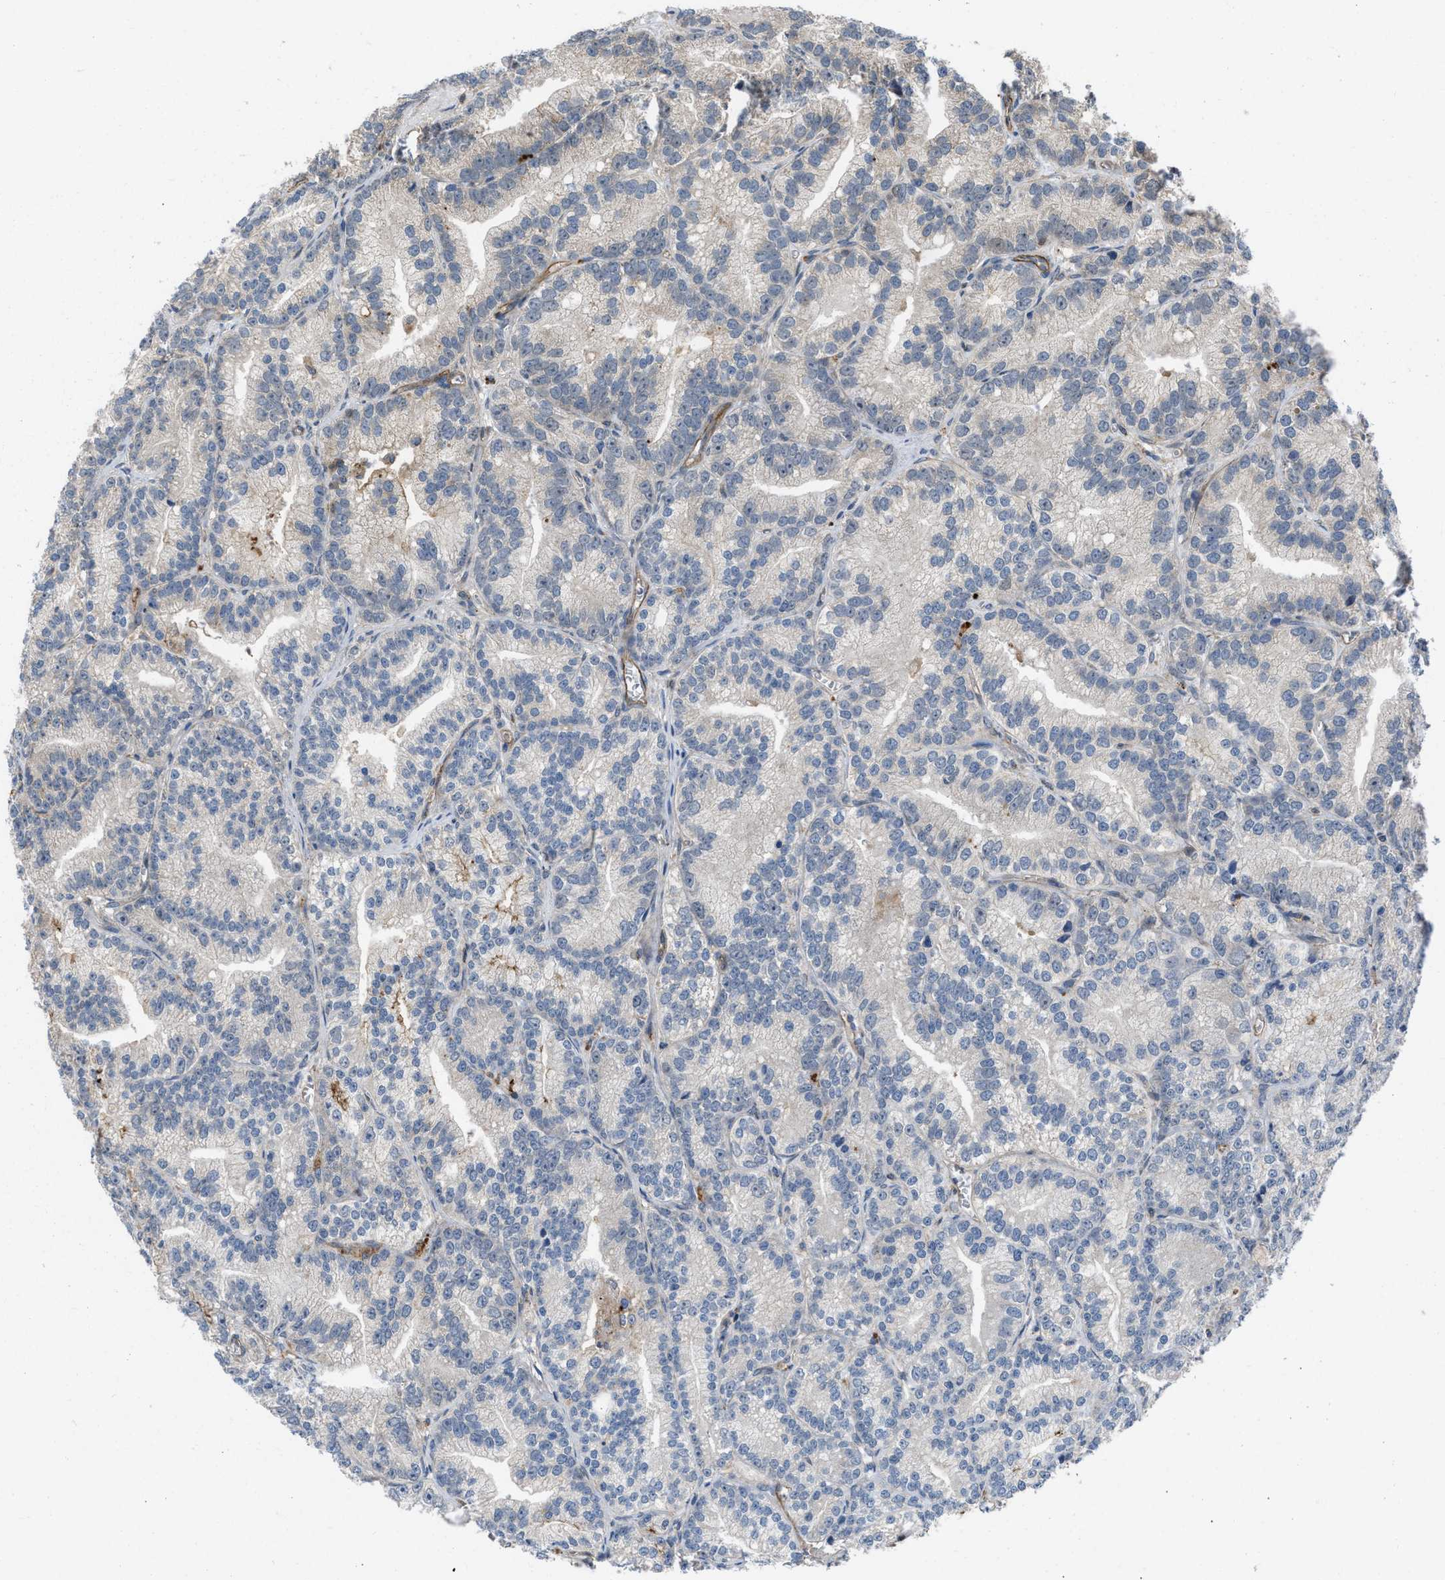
{"staining": {"intensity": "negative", "quantity": "none", "location": "none"}, "tissue": "prostate cancer", "cell_type": "Tumor cells", "image_type": "cancer", "snomed": [{"axis": "morphology", "description": "Adenocarcinoma, Low grade"}, {"axis": "topography", "description": "Prostate"}], "caption": "This is a histopathology image of IHC staining of prostate adenocarcinoma (low-grade), which shows no positivity in tumor cells. (DAB (3,3'-diaminobenzidine) IHC visualized using brightfield microscopy, high magnification).", "gene": "GPATCH2L", "patient": {"sex": "male", "age": 89}}